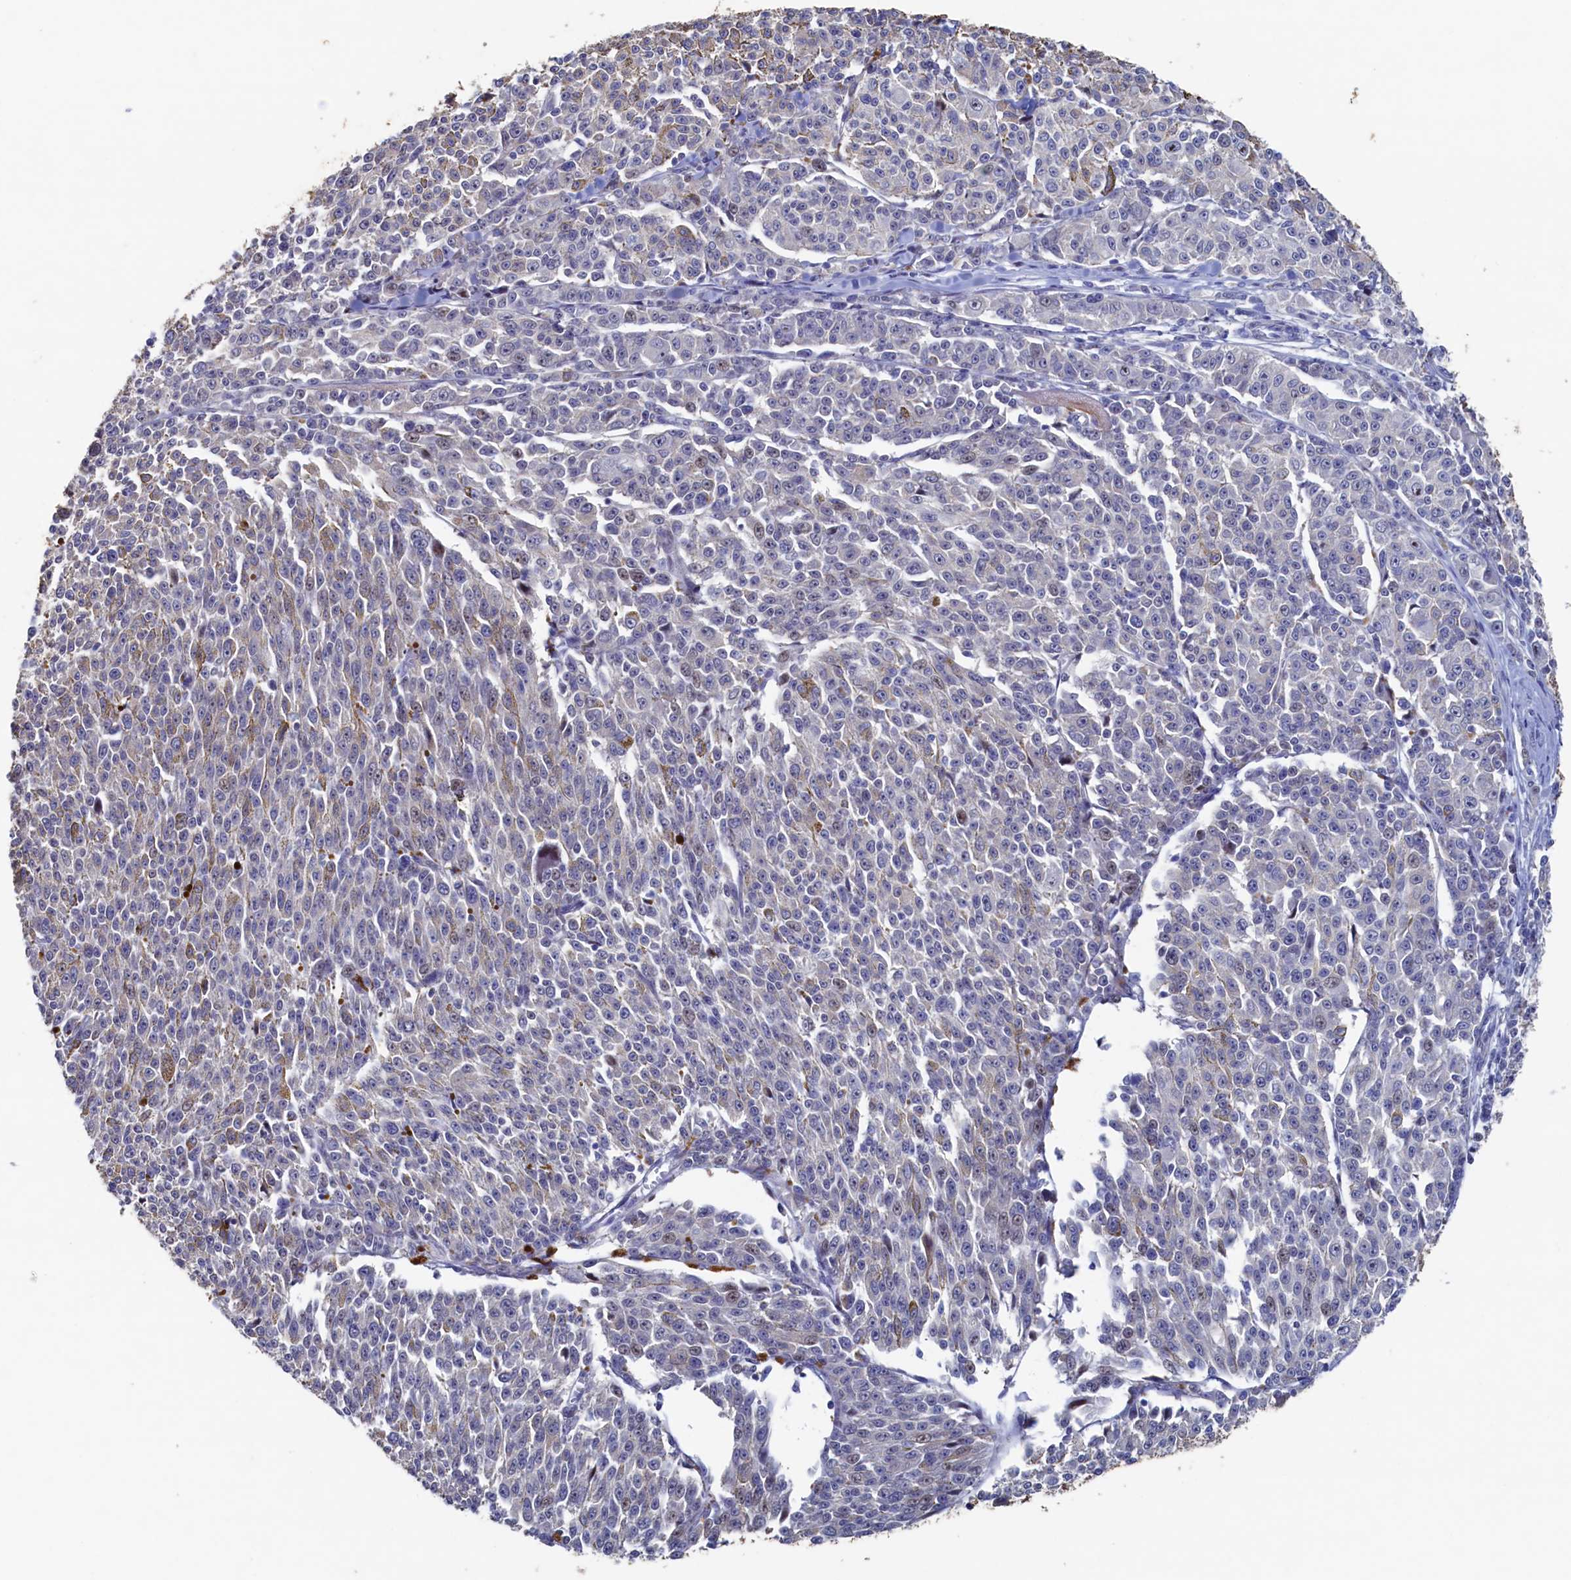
{"staining": {"intensity": "negative", "quantity": "none", "location": "none"}, "tissue": "melanoma", "cell_type": "Tumor cells", "image_type": "cancer", "snomed": [{"axis": "morphology", "description": "Malignant melanoma, NOS"}, {"axis": "topography", "description": "Skin"}], "caption": "An IHC histopathology image of melanoma is shown. There is no staining in tumor cells of melanoma.", "gene": "CBLIF", "patient": {"sex": "female", "age": 52}}